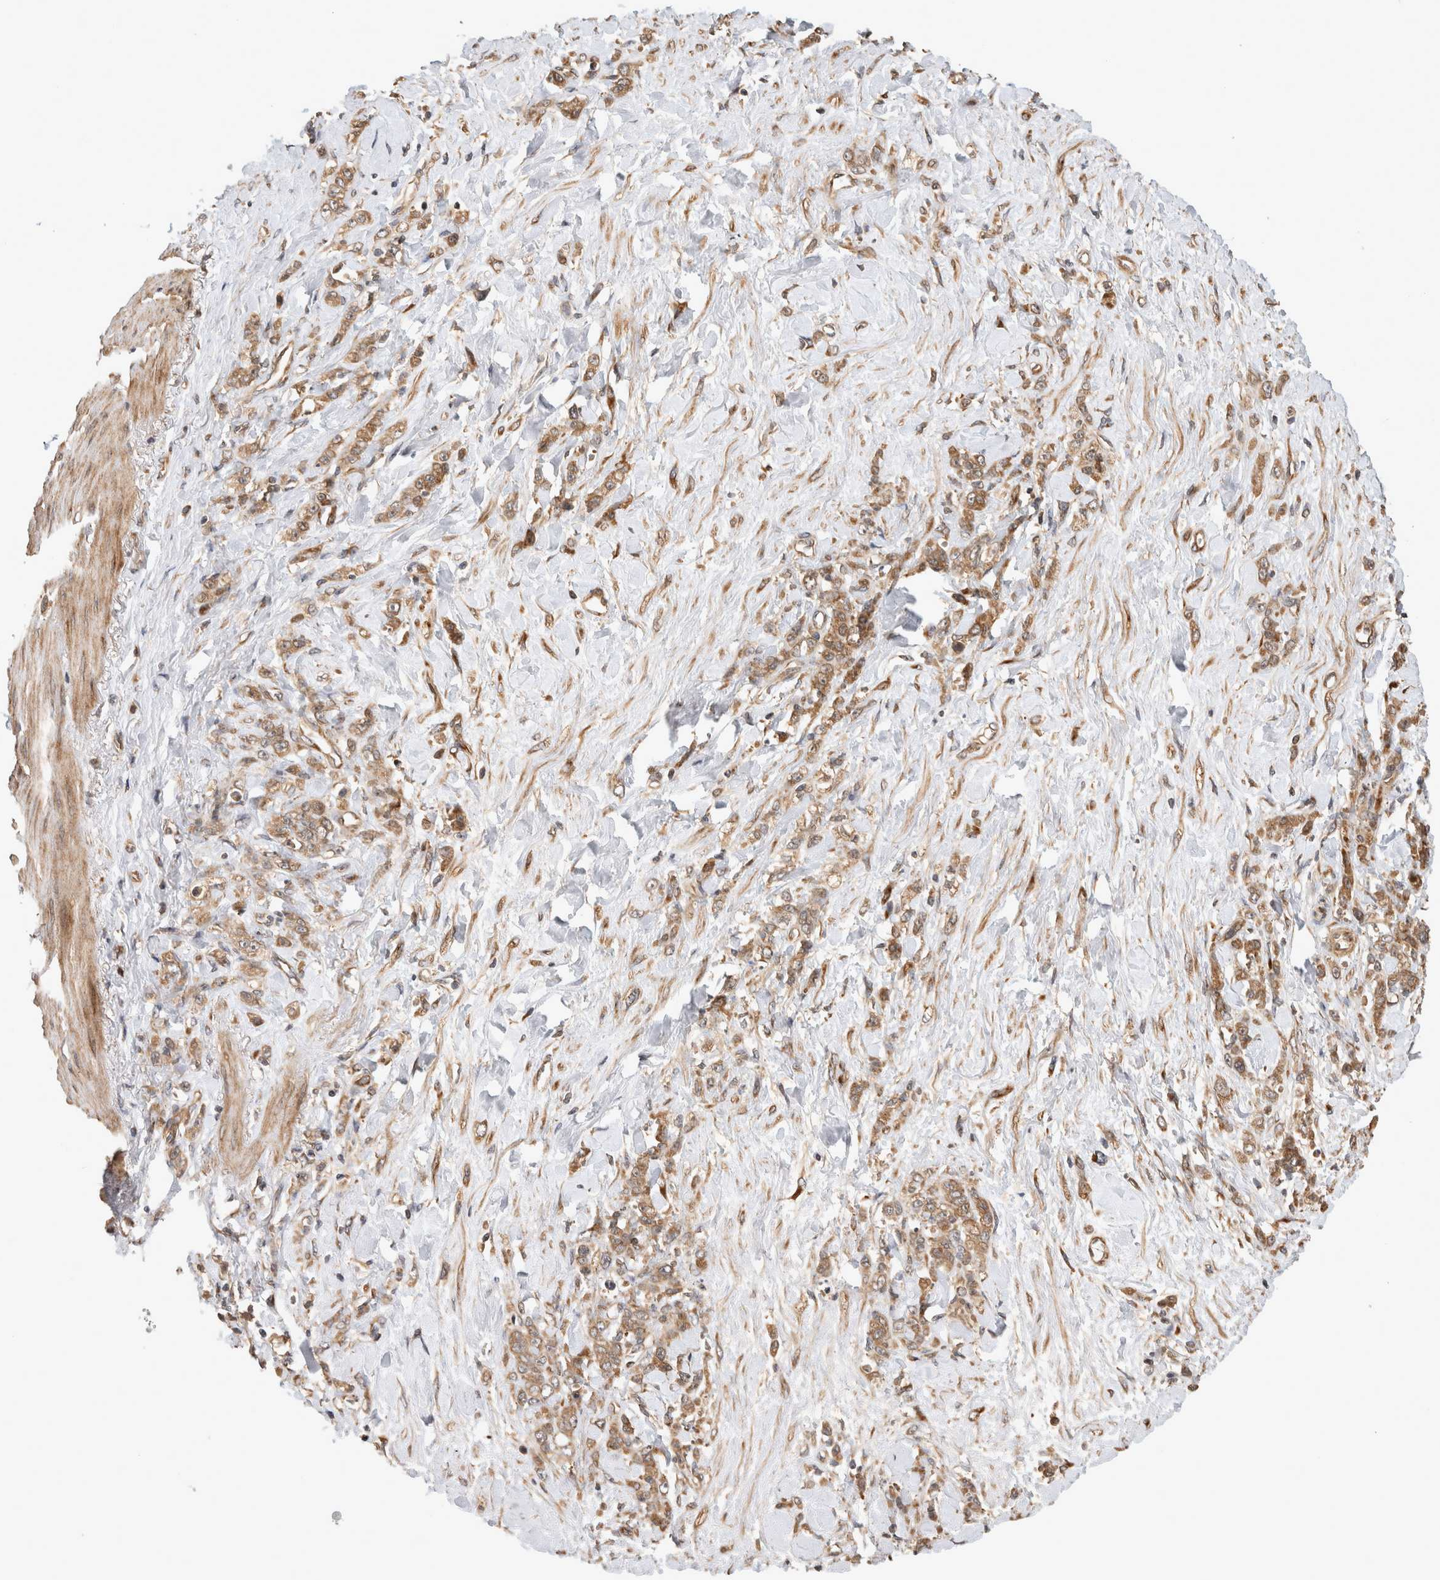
{"staining": {"intensity": "moderate", "quantity": ">75%", "location": "cytoplasmic/membranous"}, "tissue": "stomach cancer", "cell_type": "Tumor cells", "image_type": "cancer", "snomed": [{"axis": "morphology", "description": "Adenocarcinoma, NOS"}, {"axis": "topography", "description": "Stomach"}], "caption": "Stomach adenocarcinoma stained with a brown dye exhibits moderate cytoplasmic/membranous positive staining in about >75% of tumor cells.", "gene": "PCDHB15", "patient": {"sex": "male", "age": 82}}